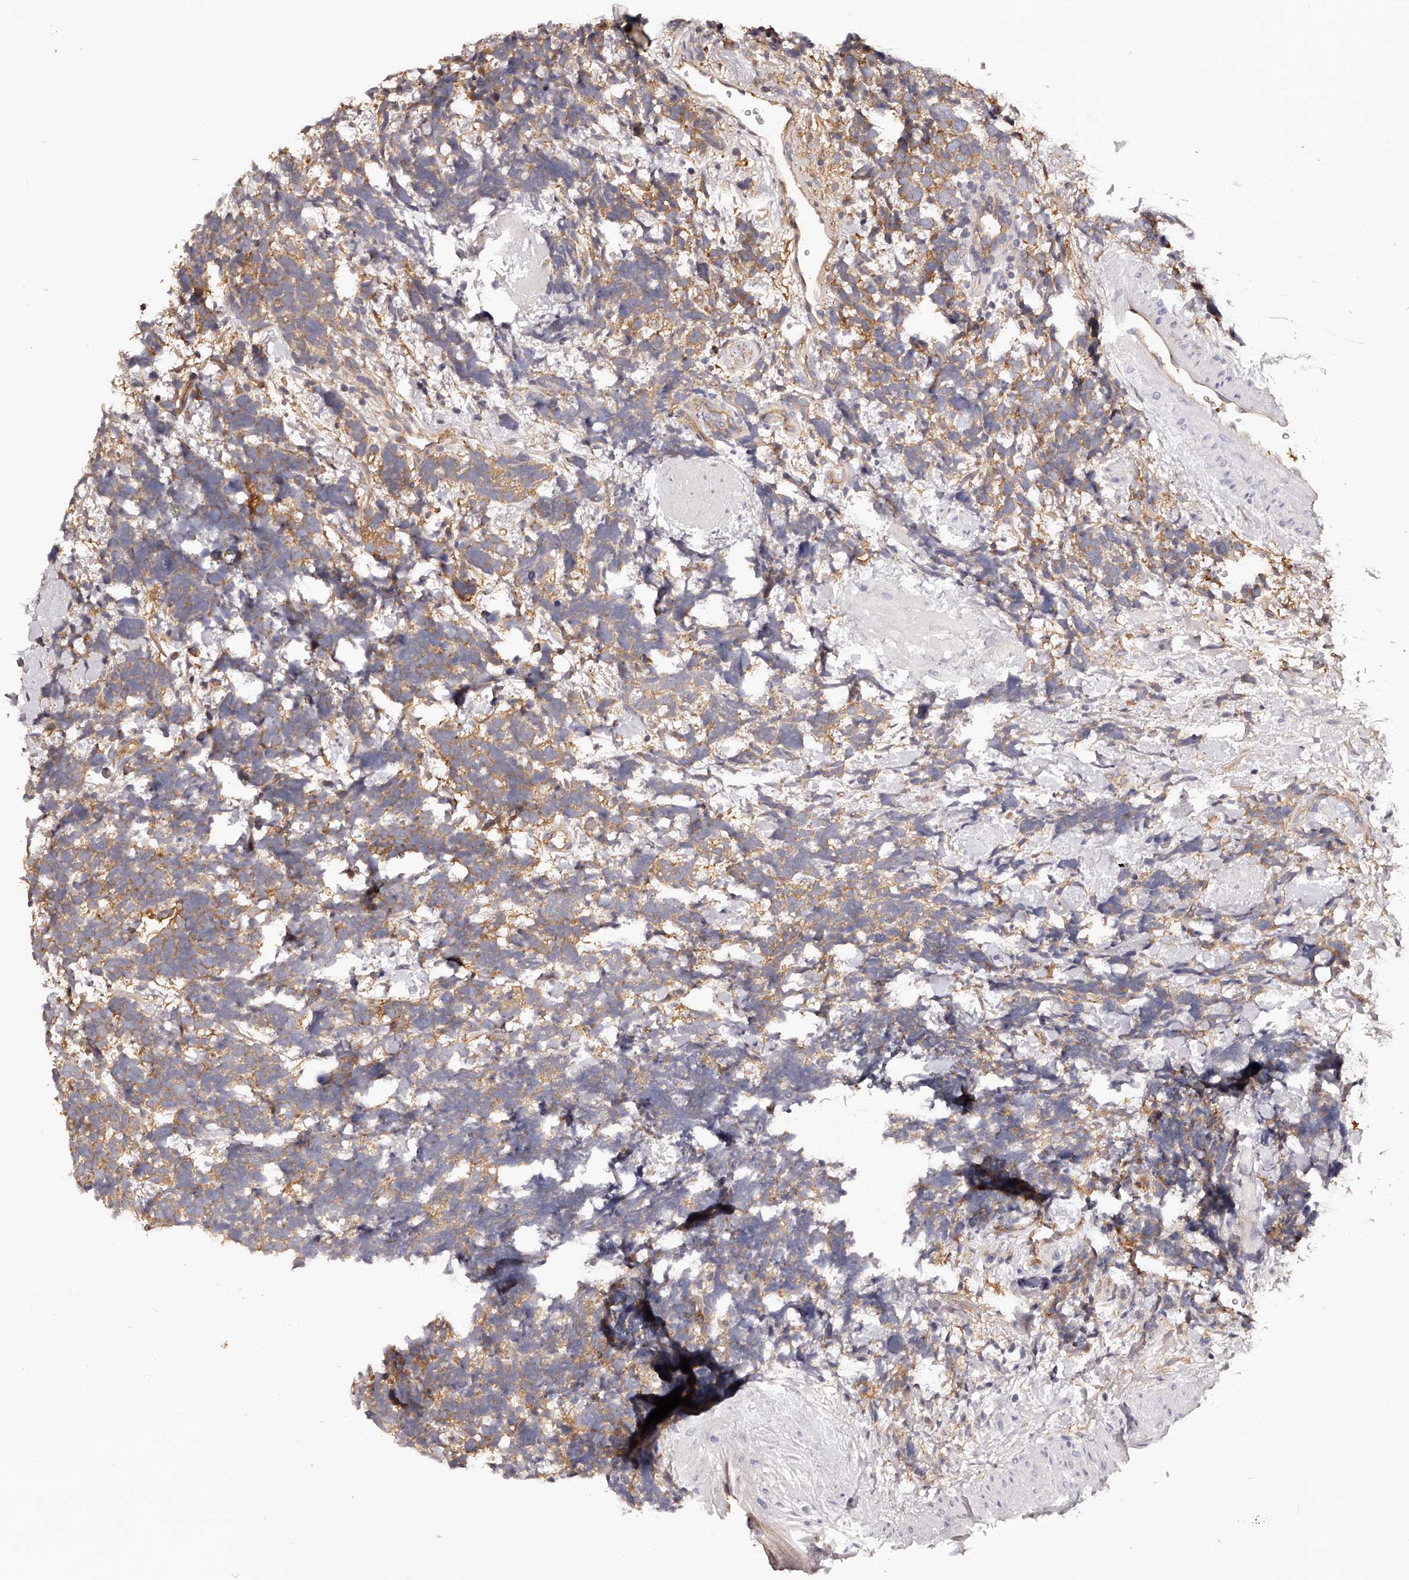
{"staining": {"intensity": "moderate", "quantity": ">75%", "location": "cytoplasmic/membranous"}, "tissue": "urothelial cancer", "cell_type": "Tumor cells", "image_type": "cancer", "snomed": [{"axis": "morphology", "description": "Urothelial carcinoma, High grade"}, {"axis": "topography", "description": "Urinary bladder"}], "caption": "Immunohistochemistry (IHC) (DAB) staining of urothelial cancer reveals moderate cytoplasmic/membranous protein expression in about >75% of tumor cells.", "gene": "LTV1", "patient": {"sex": "female", "age": 82}}